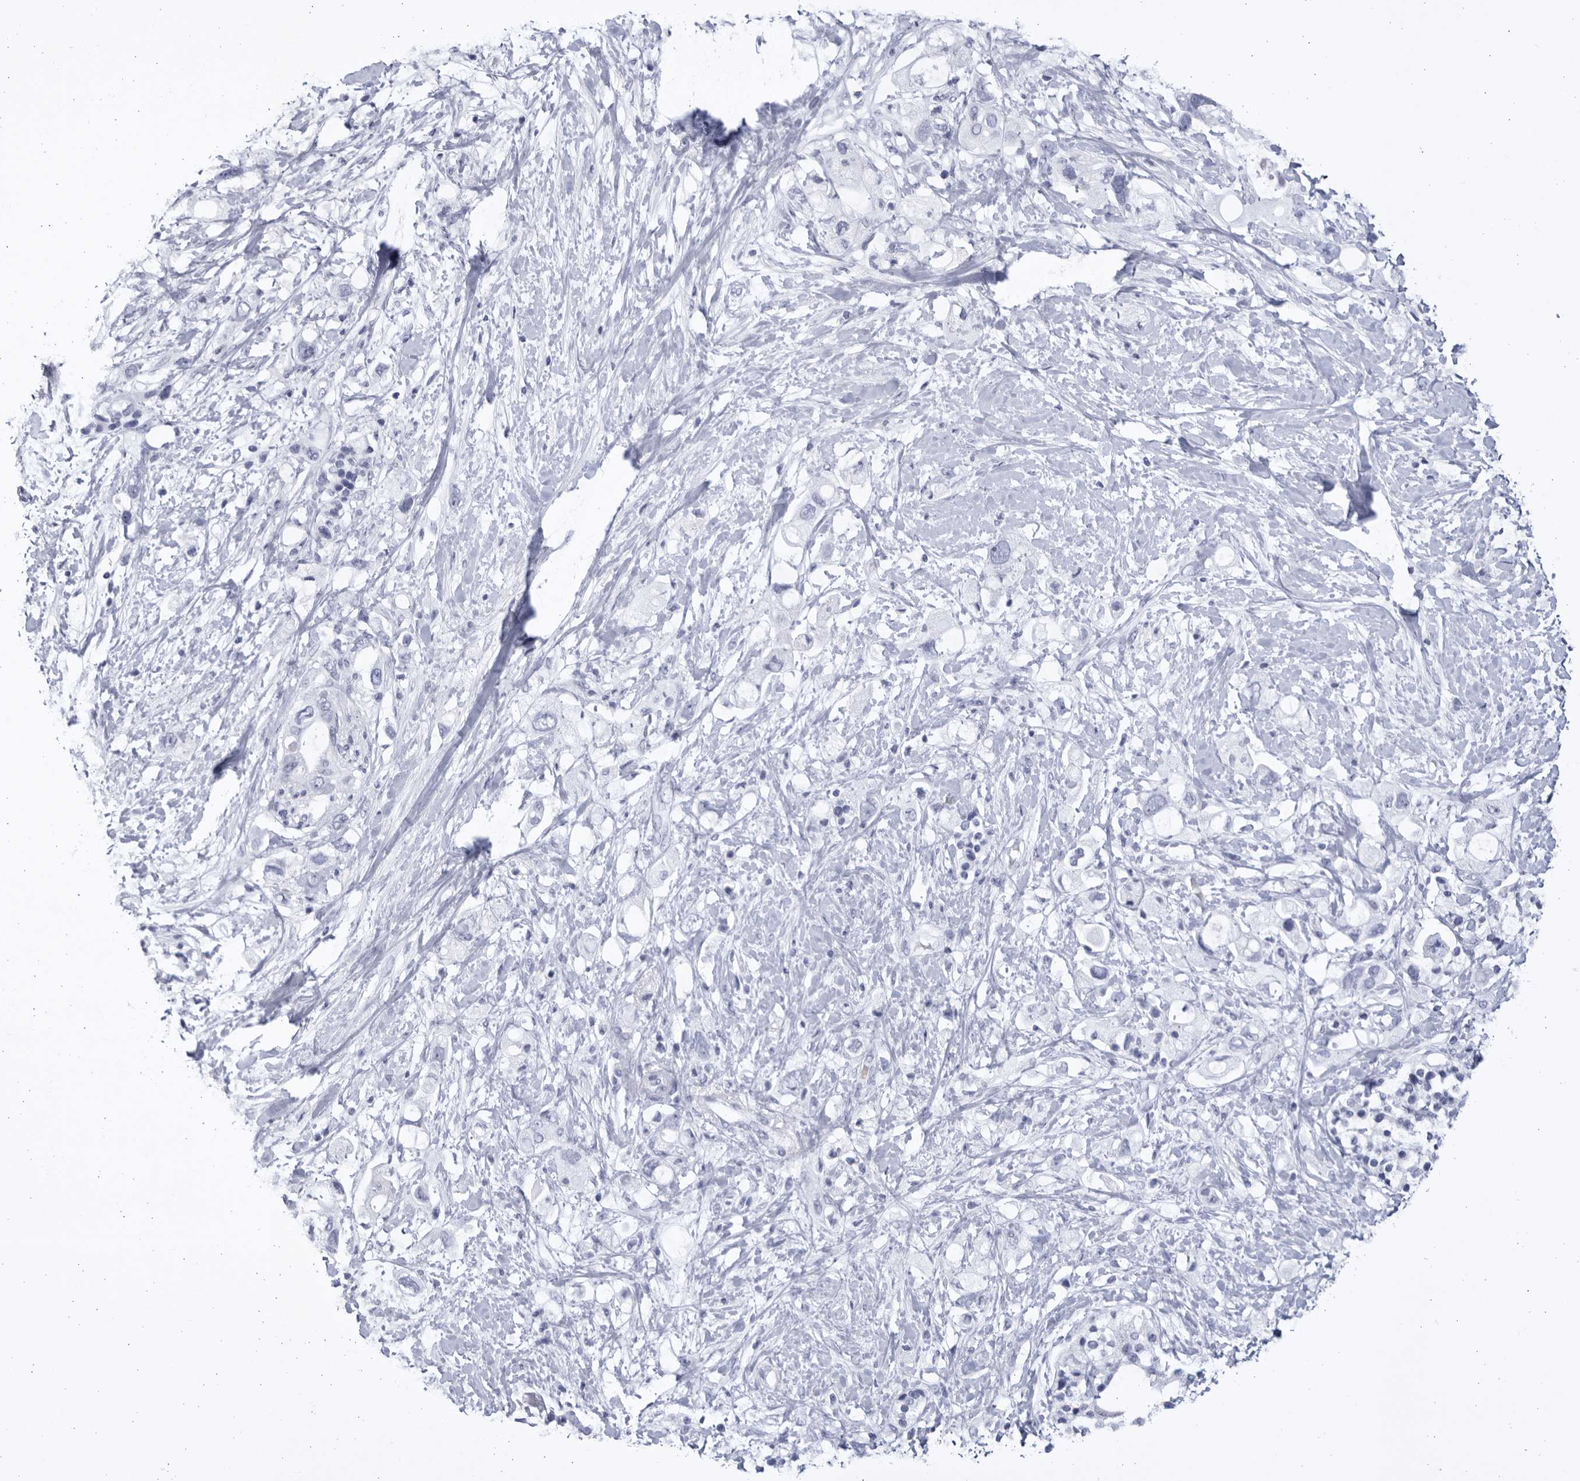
{"staining": {"intensity": "negative", "quantity": "none", "location": "none"}, "tissue": "pancreatic cancer", "cell_type": "Tumor cells", "image_type": "cancer", "snomed": [{"axis": "morphology", "description": "Adenocarcinoma, NOS"}, {"axis": "topography", "description": "Pancreas"}], "caption": "DAB immunohistochemical staining of human adenocarcinoma (pancreatic) shows no significant staining in tumor cells.", "gene": "CCDC181", "patient": {"sex": "female", "age": 56}}